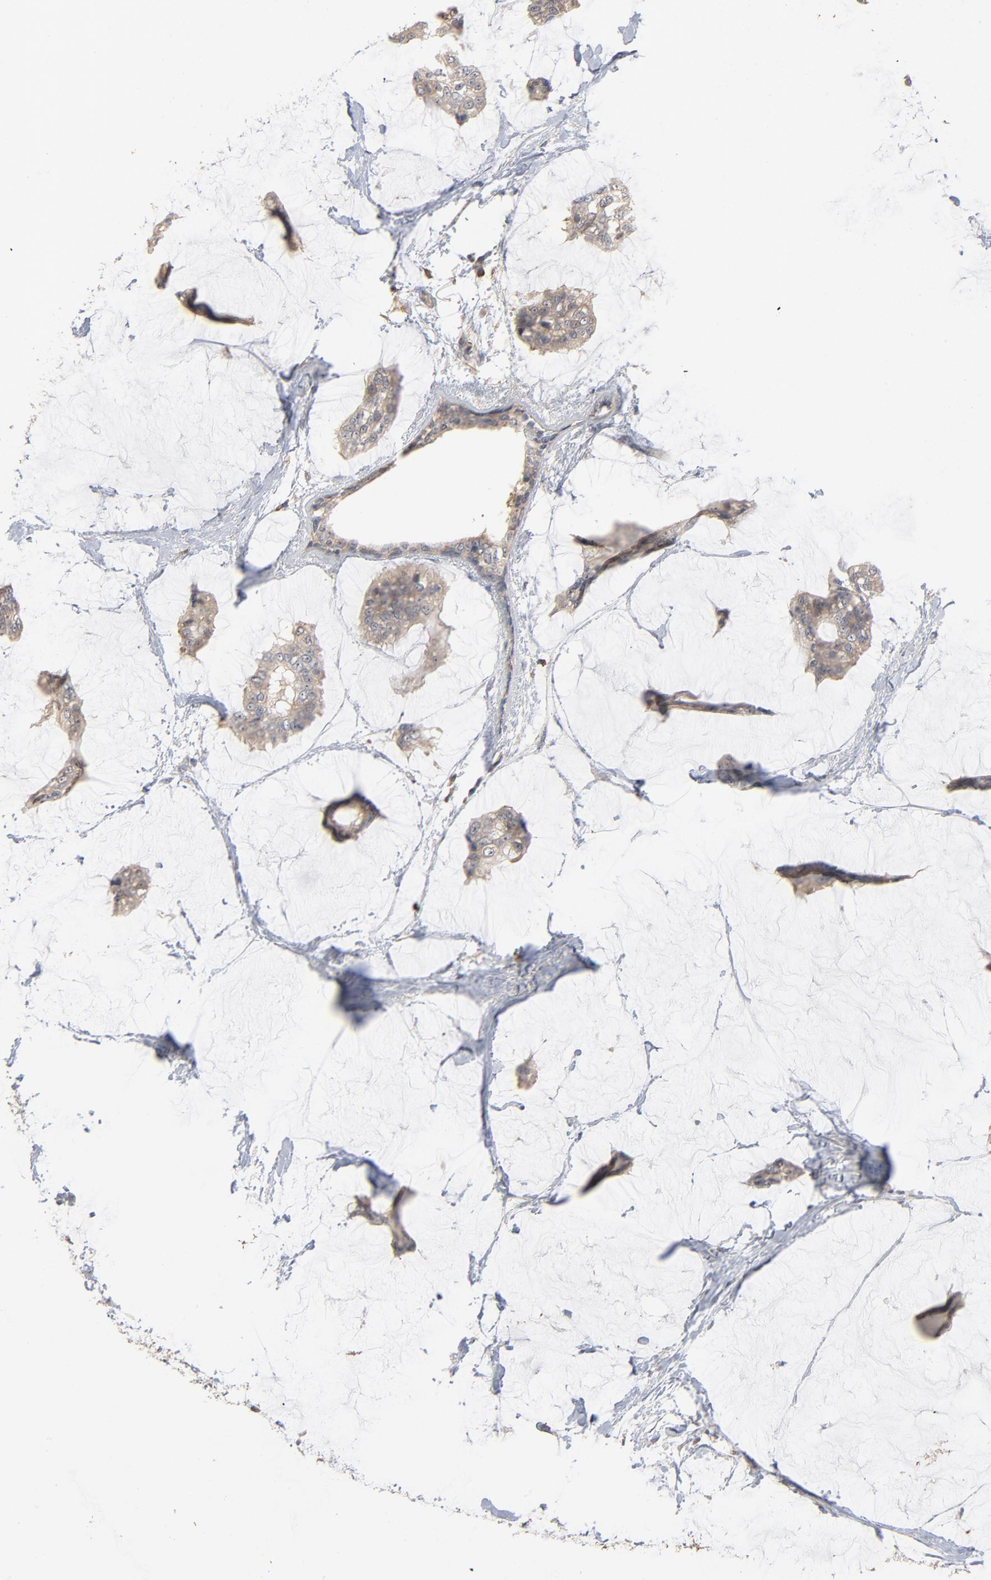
{"staining": {"intensity": "weak", "quantity": ">75%", "location": "cytoplasmic/membranous"}, "tissue": "breast cancer", "cell_type": "Tumor cells", "image_type": "cancer", "snomed": [{"axis": "morphology", "description": "Duct carcinoma"}, {"axis": "topography", "description": "Breast"}], "caption": "This is an image of IHC staining of intraductal carcinoma (breast), which shows weak staining in the cytoplasmic/membranous of tumor cells.", "gene": "ZDHHC8", "patient": {"sex": "female", "age": 93}}